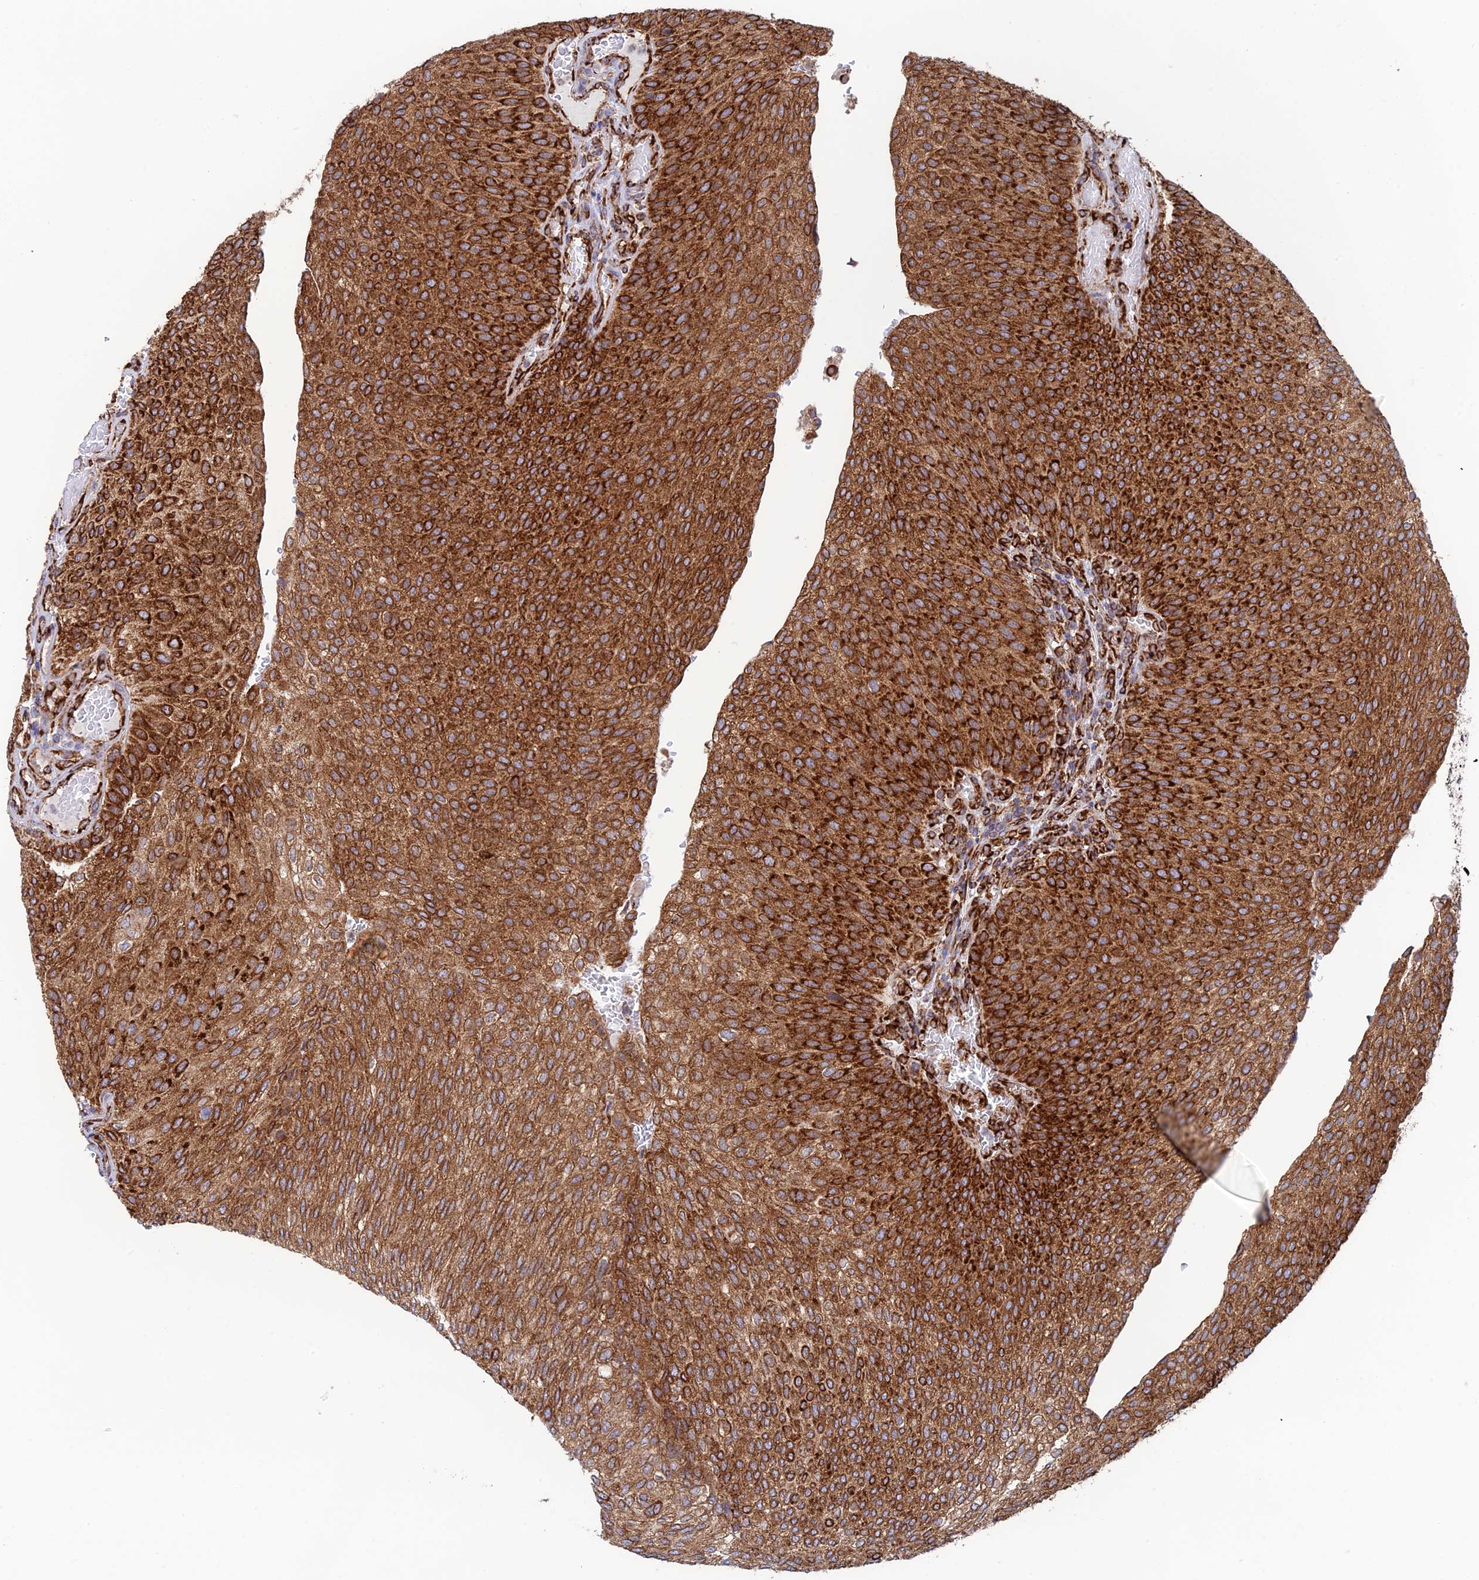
{"staining": {"intensity": "strong", "quantity": ">75%", "location": "cytoplasmic/membranous"}, "tissue": "urothelial cancer", "cell_type": "Tumor cells", "image_type": "cancer", "snomed": [{"axis": "morphology", "description": "Urothelial carcinoma, High grade"}, {"axis": "topography", "description": "Urinary bladder"}], "caption": "A high amount of strong cytoplasmic/membranous staining is identified in about >75% of tumor cells in urothelial carcinoma (high-grade) tissue.", "gene": "CCDC69", "patient": {"sex": "female", "age": 79}}